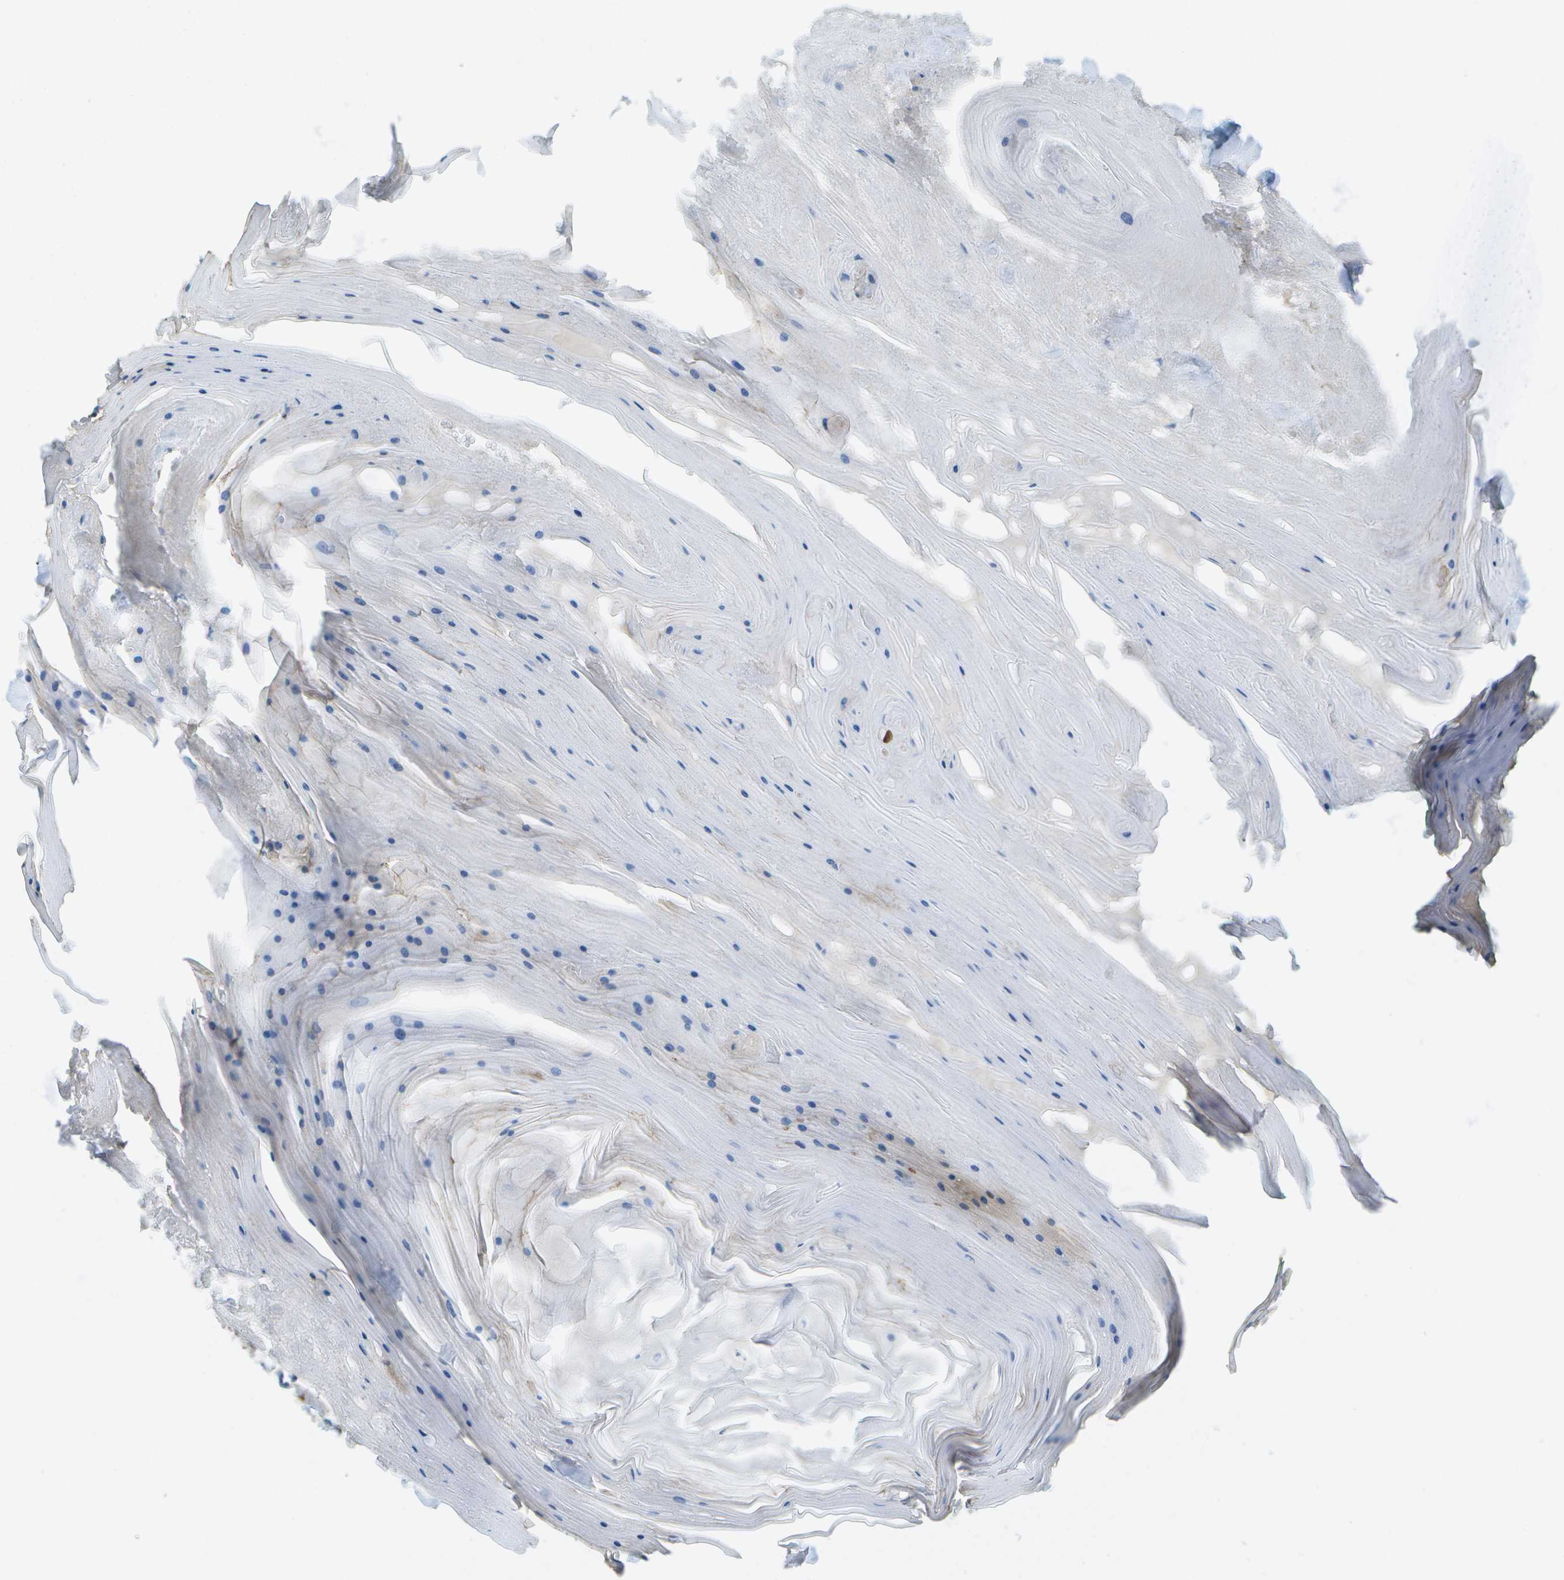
{"staining": {"intensity": "negative", "quantity": "none", "location": "none"}, "tissue": "skin cancer", "cell_type": "Tumor cells", "image_type": "cancer", "snomed": [{"axis": "morphology", "description": "Squamous cell carcinoma, NOS"}, {"axis": "topography", "description": "Skin"}], "caption": "DAB immunohistochemical staining of human skin cancer exhibits no significant expression in tumor cells.", "gene": "KCTD3", "patient": {"sex": "male", "age": 74}}